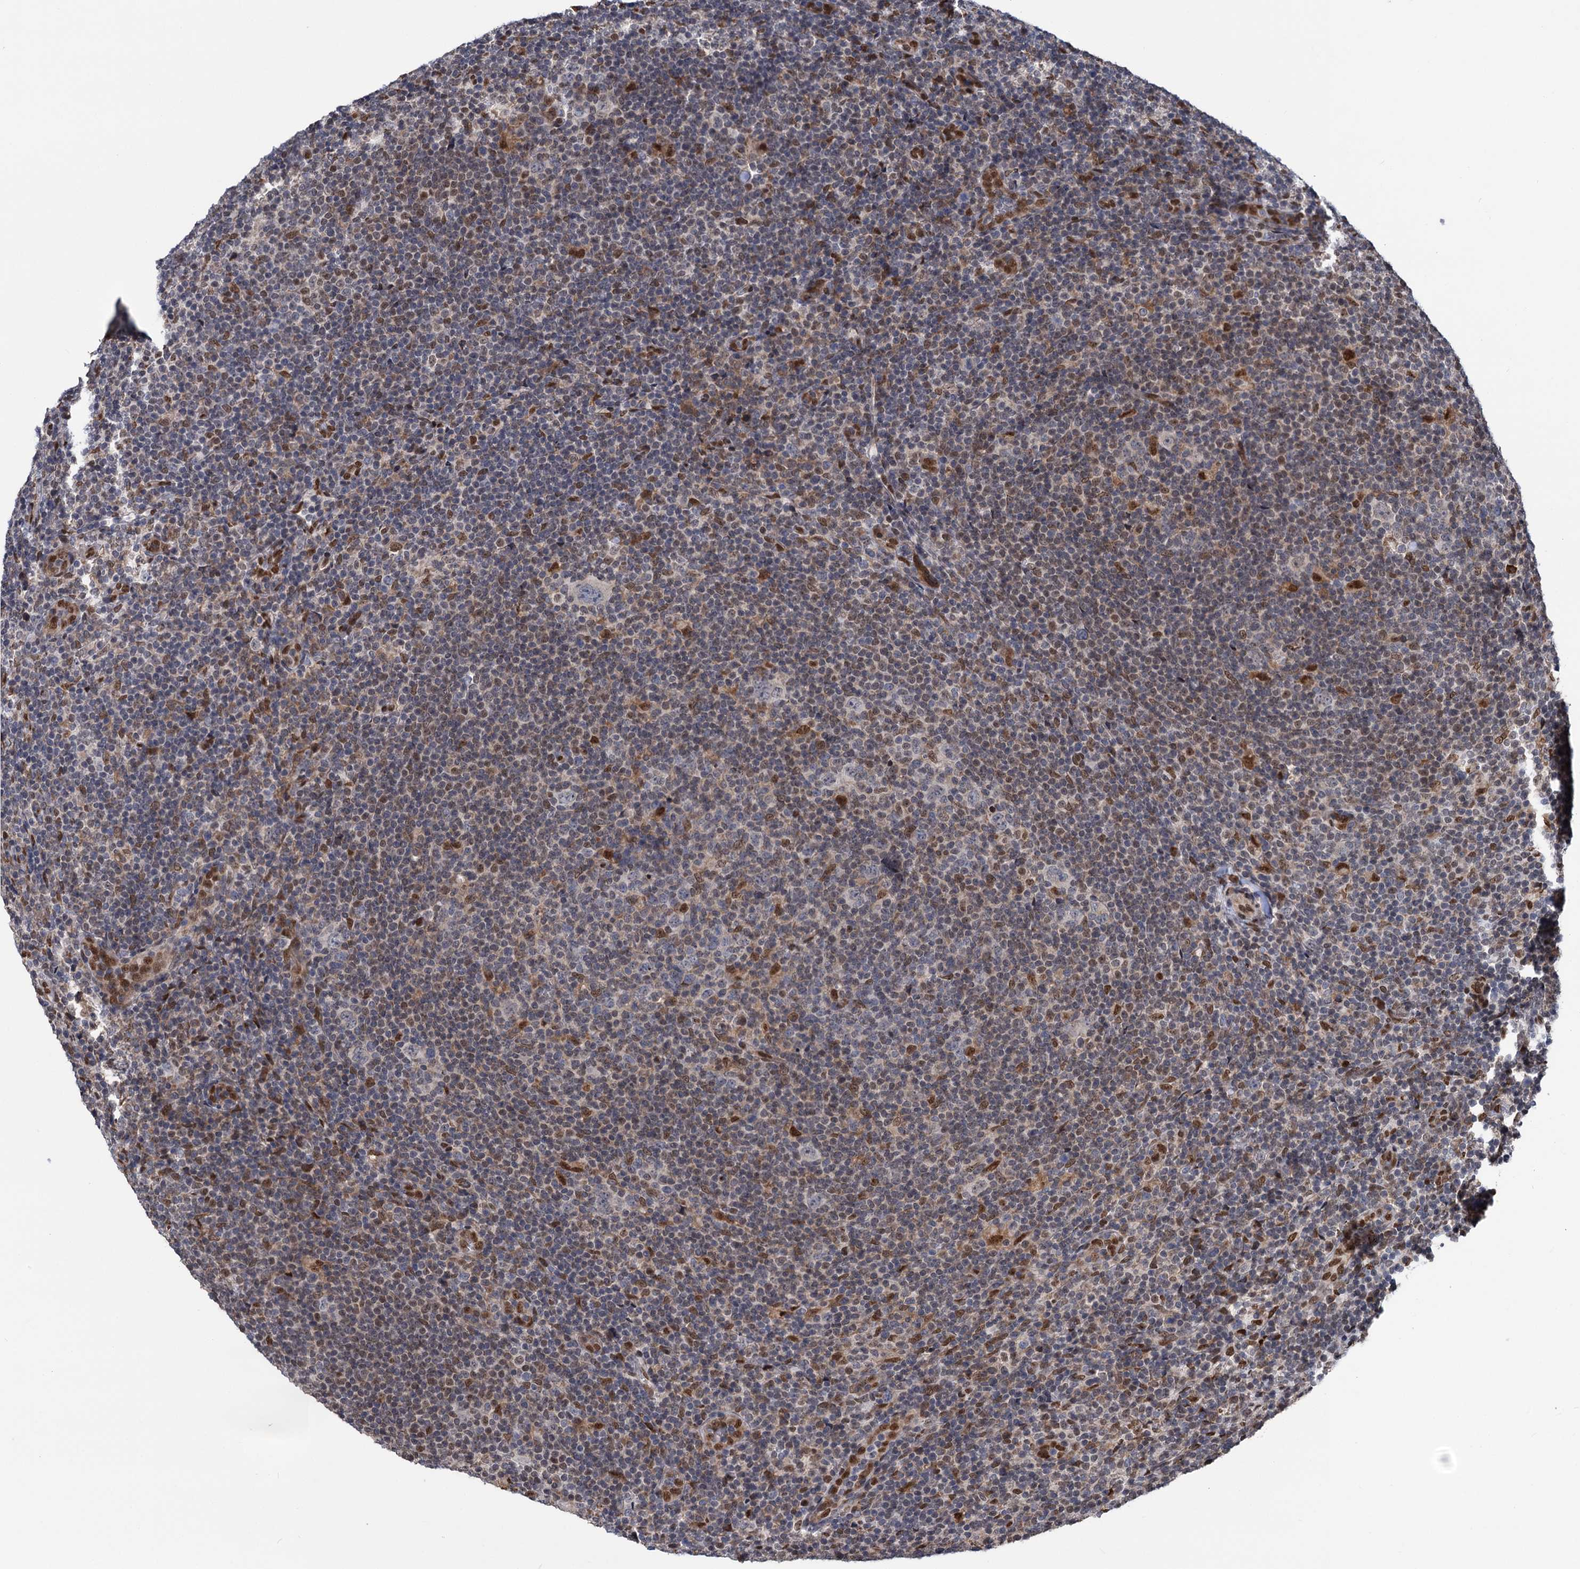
{"staining": {"intensity": "negative", "quantity": "none", "location": "none"}, "tissue": "lymphoma", "cell_type": "Tumor cells", "image_type": "cancer", "snomed": [{"axis": "morphology", "description": "Hodgkin's disease, NOS"}, {"axis": "topography", "description": "Lymph node"}], "caption": "An immunohistochemistry photomicrograph of Hodgkin's disease is shown. There is no staining in tumor cells of Hodgkin's disease. Nuclei are stained in blue.", "gene": "MESD", "patient": {"sex": "female", "age": 57}}